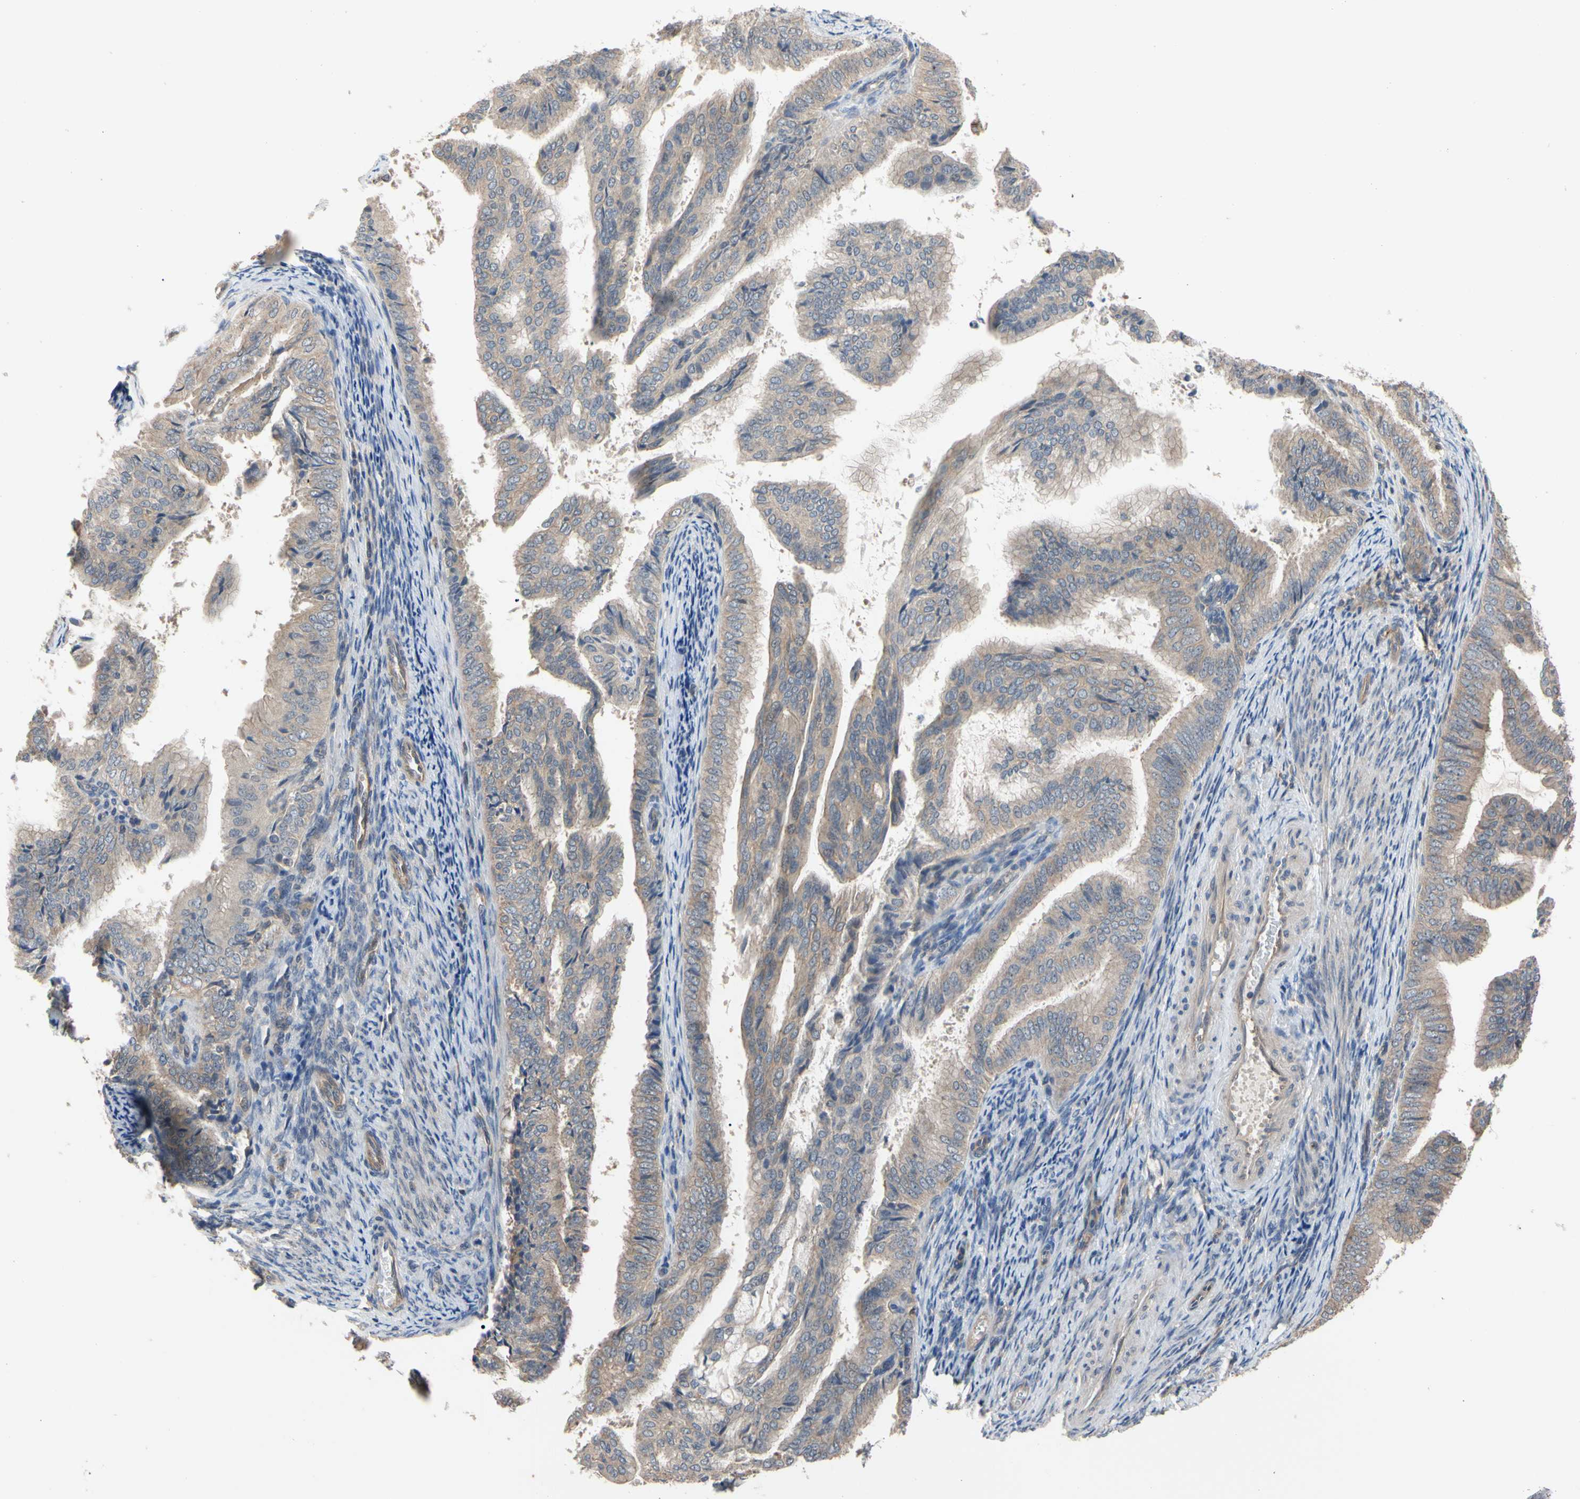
{"staining": {"intensity": "moderate", "quantity": ">75%", "location": "cytoplasmic/membranous"}, "tissue": "endometrial cancer", "cell_type": "Tumor cells", "image_type": "cancer", "snomed": [{"axis": "morphology", "description": "Adenocarcinoma, NOS"}, {"axis": "topography", "description": "Endometrium"}], "caption": "Protein staining shows moderate cytoplasmic/membranous staining in approximately >75% of tumor cells in endometrial adenocarcinoma. The staining was performed using DAB (3,3'-diaminobenzidine), with brown indicating positive protein expression. Nuclei are stained blue with hematoxylin.", "gene": "DPP8", "patient": {"sex": "female", "age": 58}}